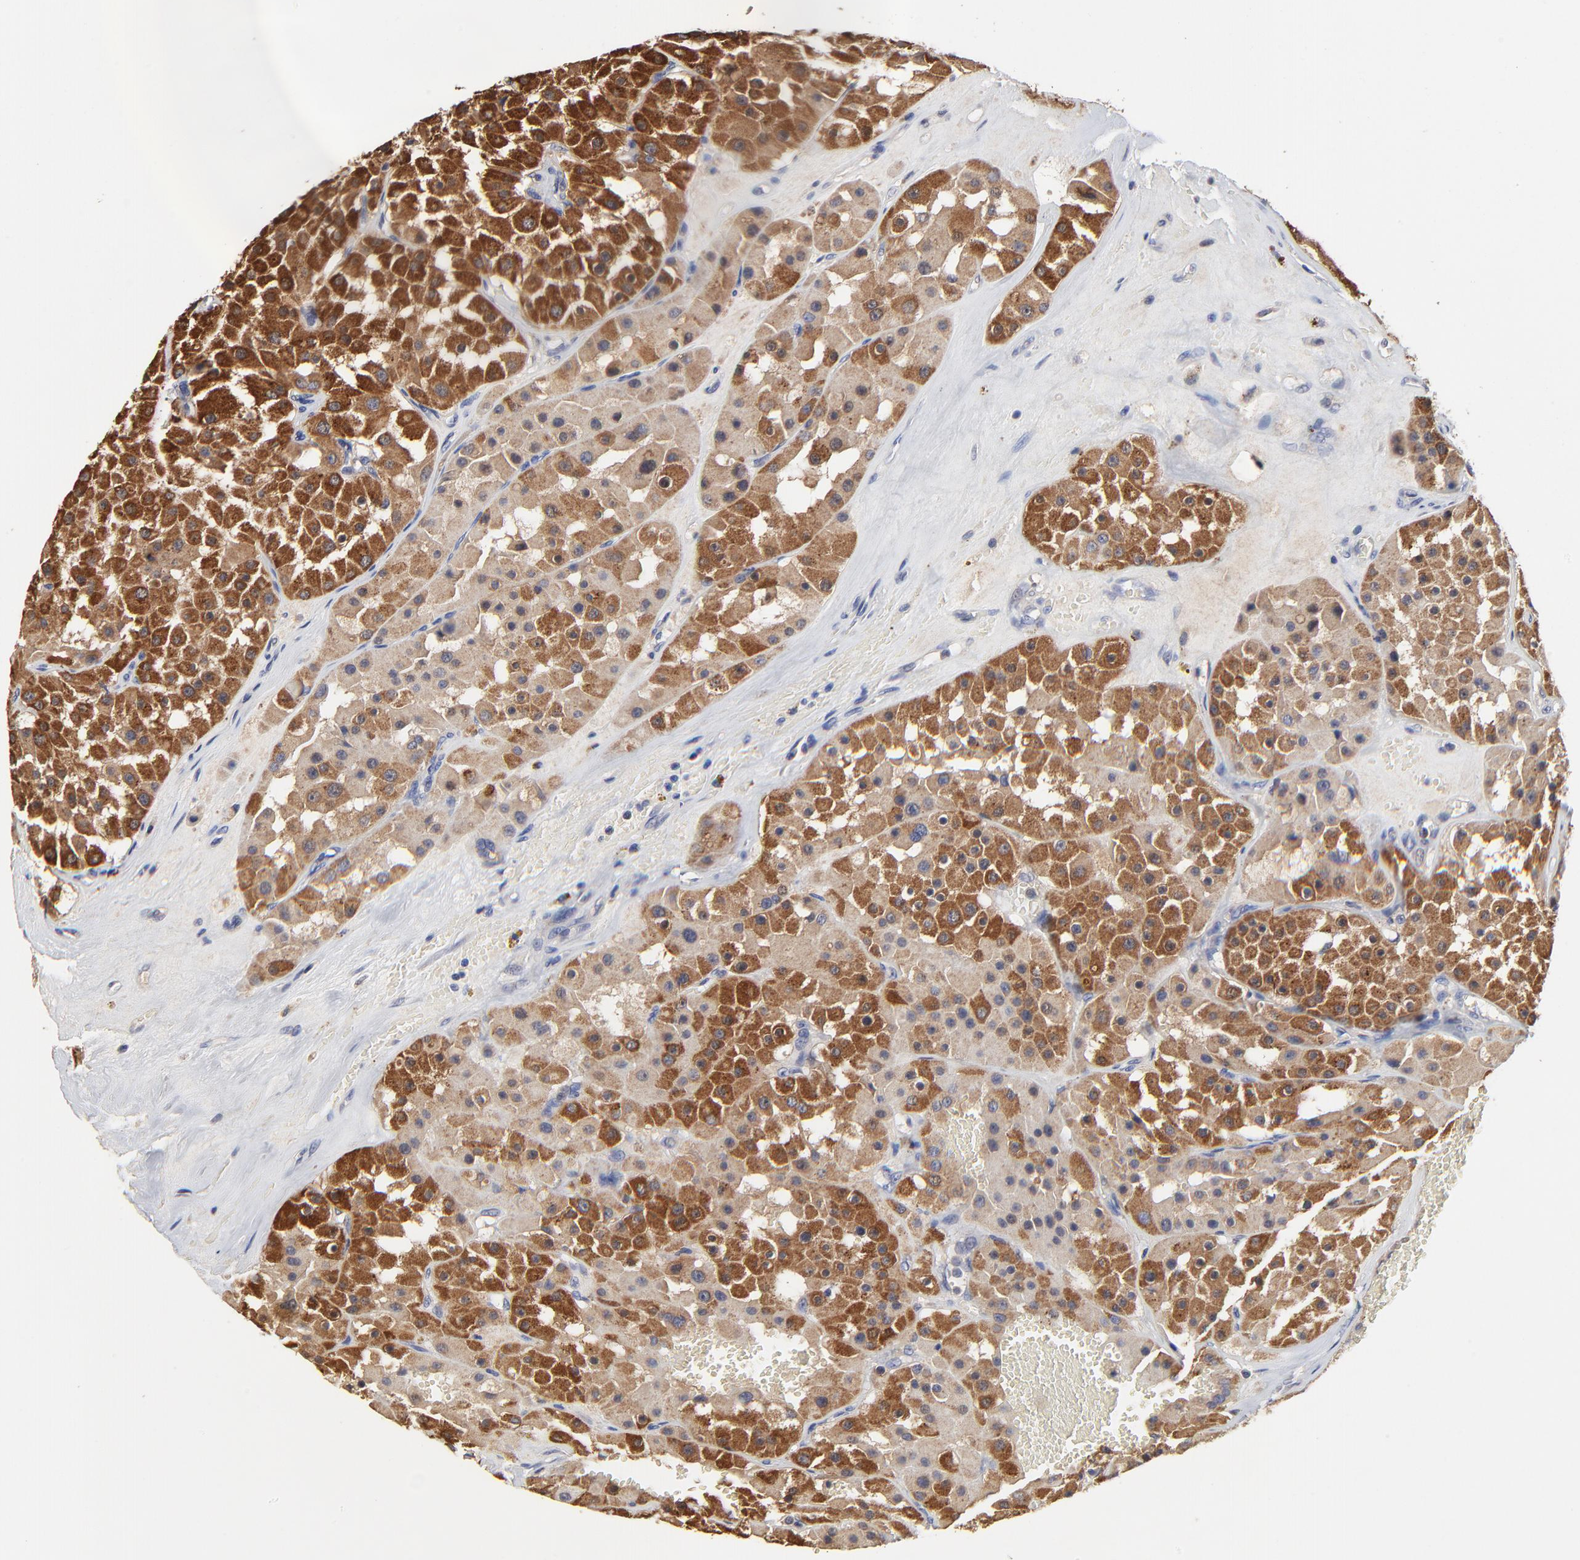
{"staining": {"intensity": "strong", "quantity": ">75%", "location": "cytoplasmic/membranous"}, "tissue": "renal cancer", "cell_type": "Tumor cells", "image_type": "cancer", "snomed": [{"axis": "morphology", "description": "Adenocarcinoma, uncertain malignant potential"}, {"axis": "topography", "description": "Kidney"}], "caption": "IHC photomicrograph of human adenocarcinoma,  uncertain malignant potential (renal) stained for a protein (brown), which demonstrates high levels of strong cytoplasmic/membranous positivity in approximately >75% of tumor cells.", "gene": "LGALS3", "patient": {"sex": "male", "age": 63}}